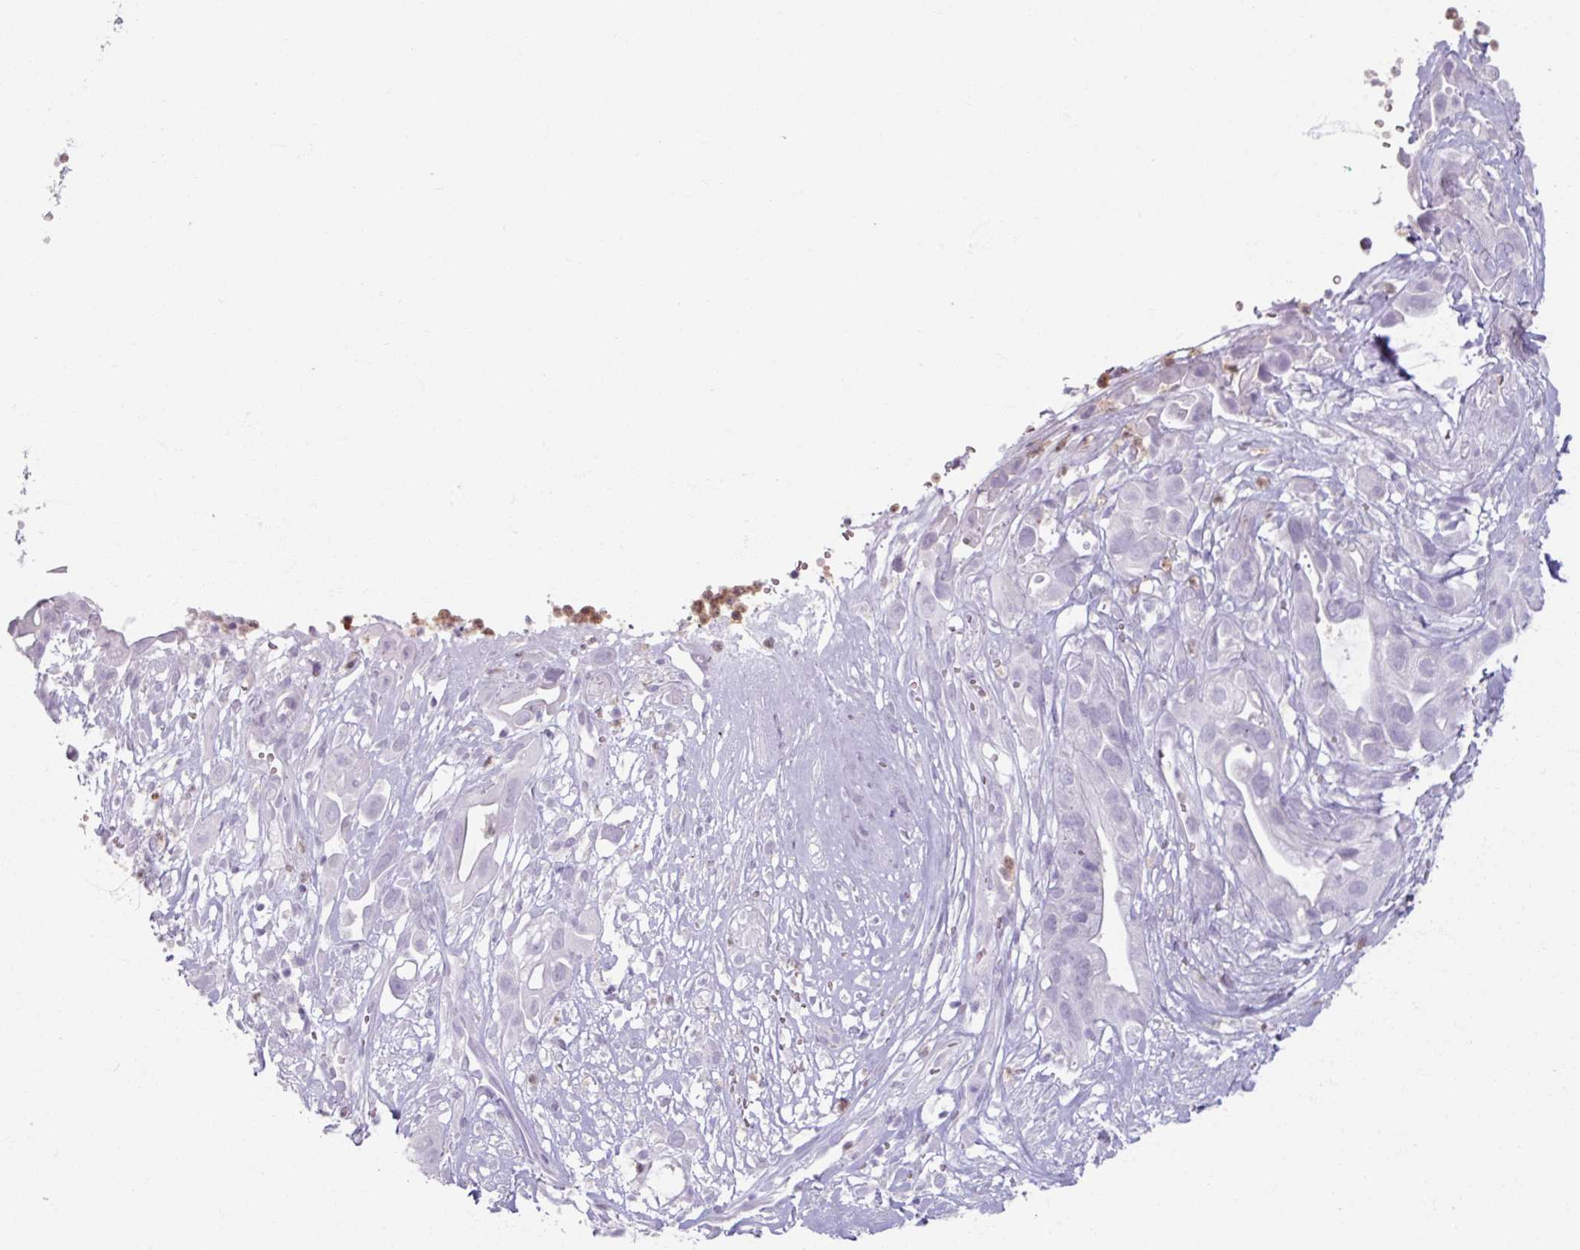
{"staining": {"intensity": "negative", "quantity": "none", "location": "none"}, "tissue": "pancreatic cancer", "cell_type": "Tumor cells", "image_type": "cancer", "snomed": [{"axis": "morphology", "description": "Adenocarcinoma, NOS"}, {"axis": "topography", "description": "Pancreas"}], "caption": "A high-resolution photomicrograph shows immunohistochemistry staining of pancreatic cancer, which displays no significant staining in tumor cells.", "gene": "ARG1", "patient": {"sex": "male", "age": 44}}